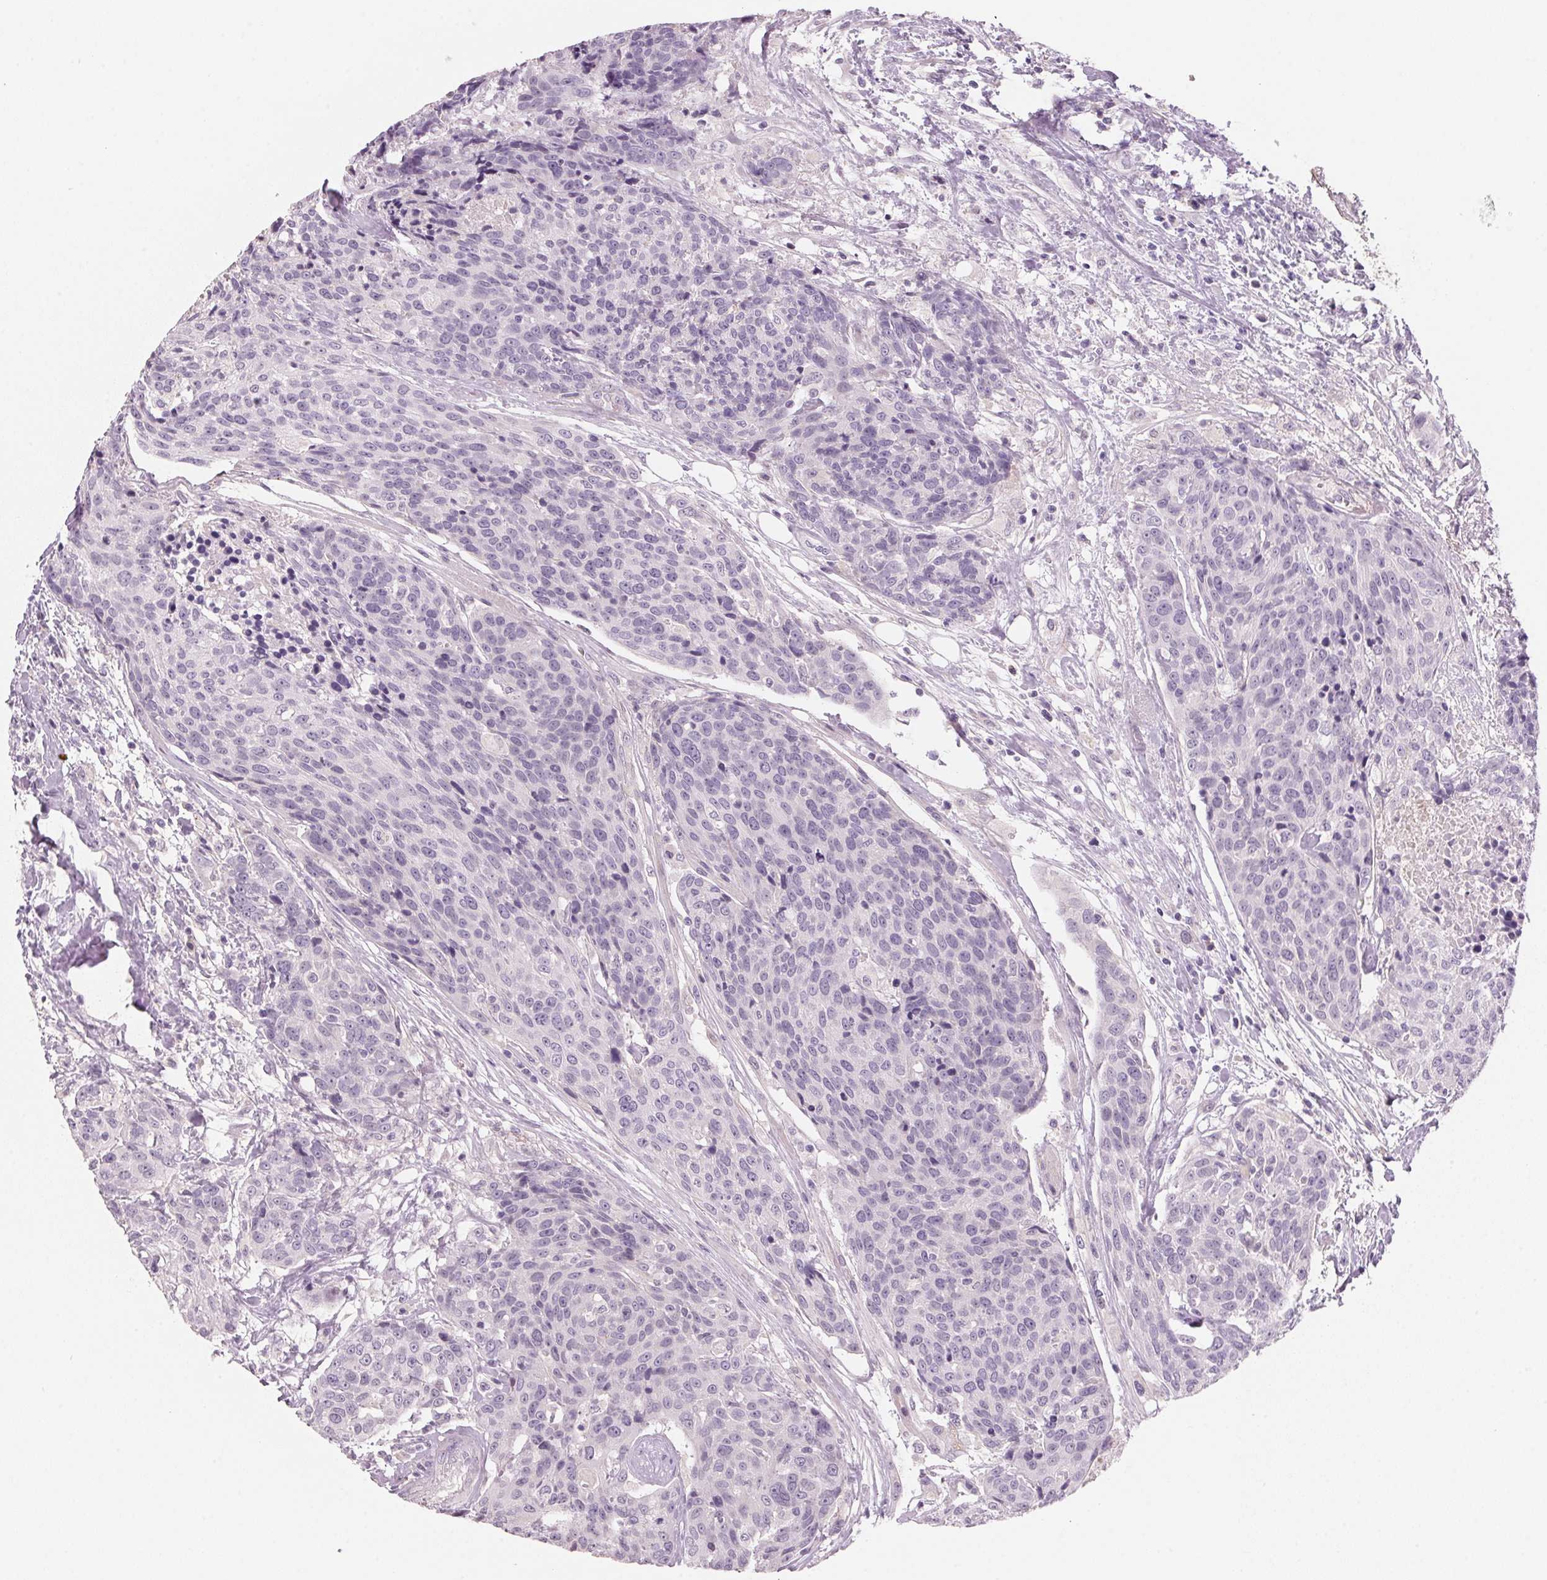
{"staining": {"intensity": "negative", "quantity": "none", "location": "none"}, "tissue": "head and neck cancer", "cell_type": "Tumor cells", "image_type": "cancer", "snomed": [{"axis": "morphology", "description": "Squamous cell carcinoma, NOS"}, {"axis": "topography", "description": "Oral tissue"}, {"axis": "topography", "description": "Head-Neck"}], "caption": "A histopathology image of human head and neck cancer is negative for staining in tumor cells.", "gene": "ADAM20", "patient": {"sex": "male", "age": 64}}